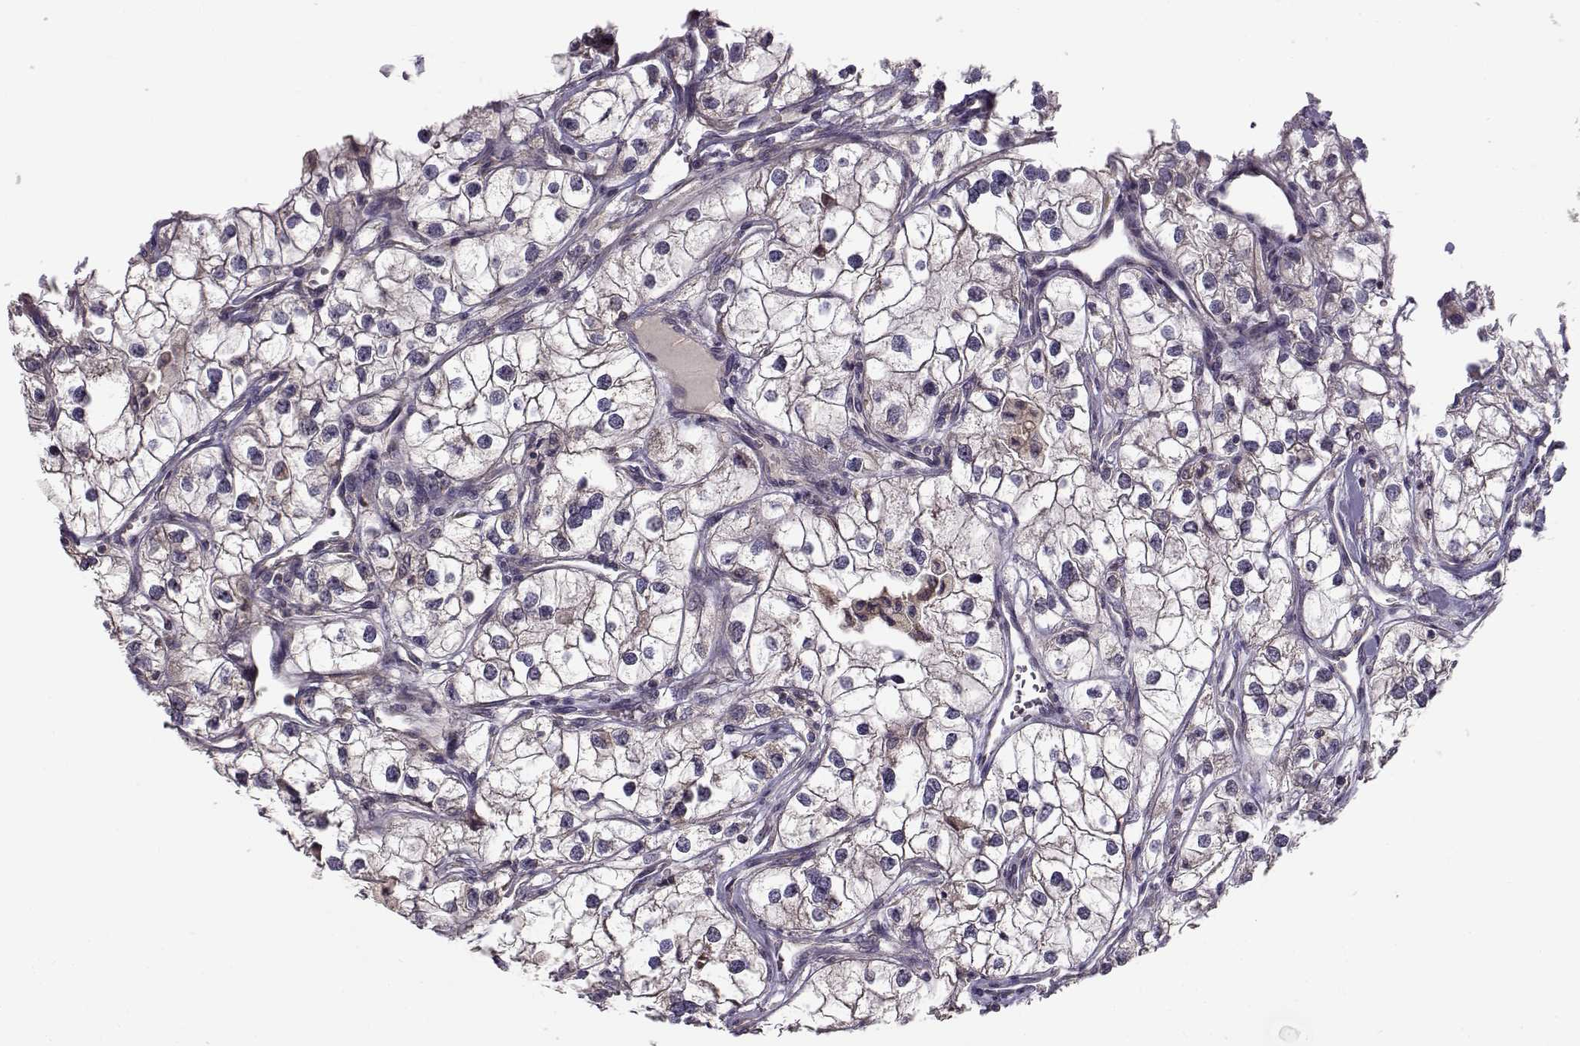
{"staining": {"intensity": "negative", "quantity": "none", "location": "none"}, "tissue": "renal cancer", "cell_type": "Tumor cells", "image_type": "cancer", "snomed": [{"axis": "morphology", "description": "Adenocarcinoma, NOS"}, {"axis": "topography", "description": "Kidney"}], "caption": "There is no significant staining in tumor cells of adenocarcinoma (renal). Nuclei are stained in blue.", "gene": "ENTPD8", "patient": {"sex": "male", "age": 59}}